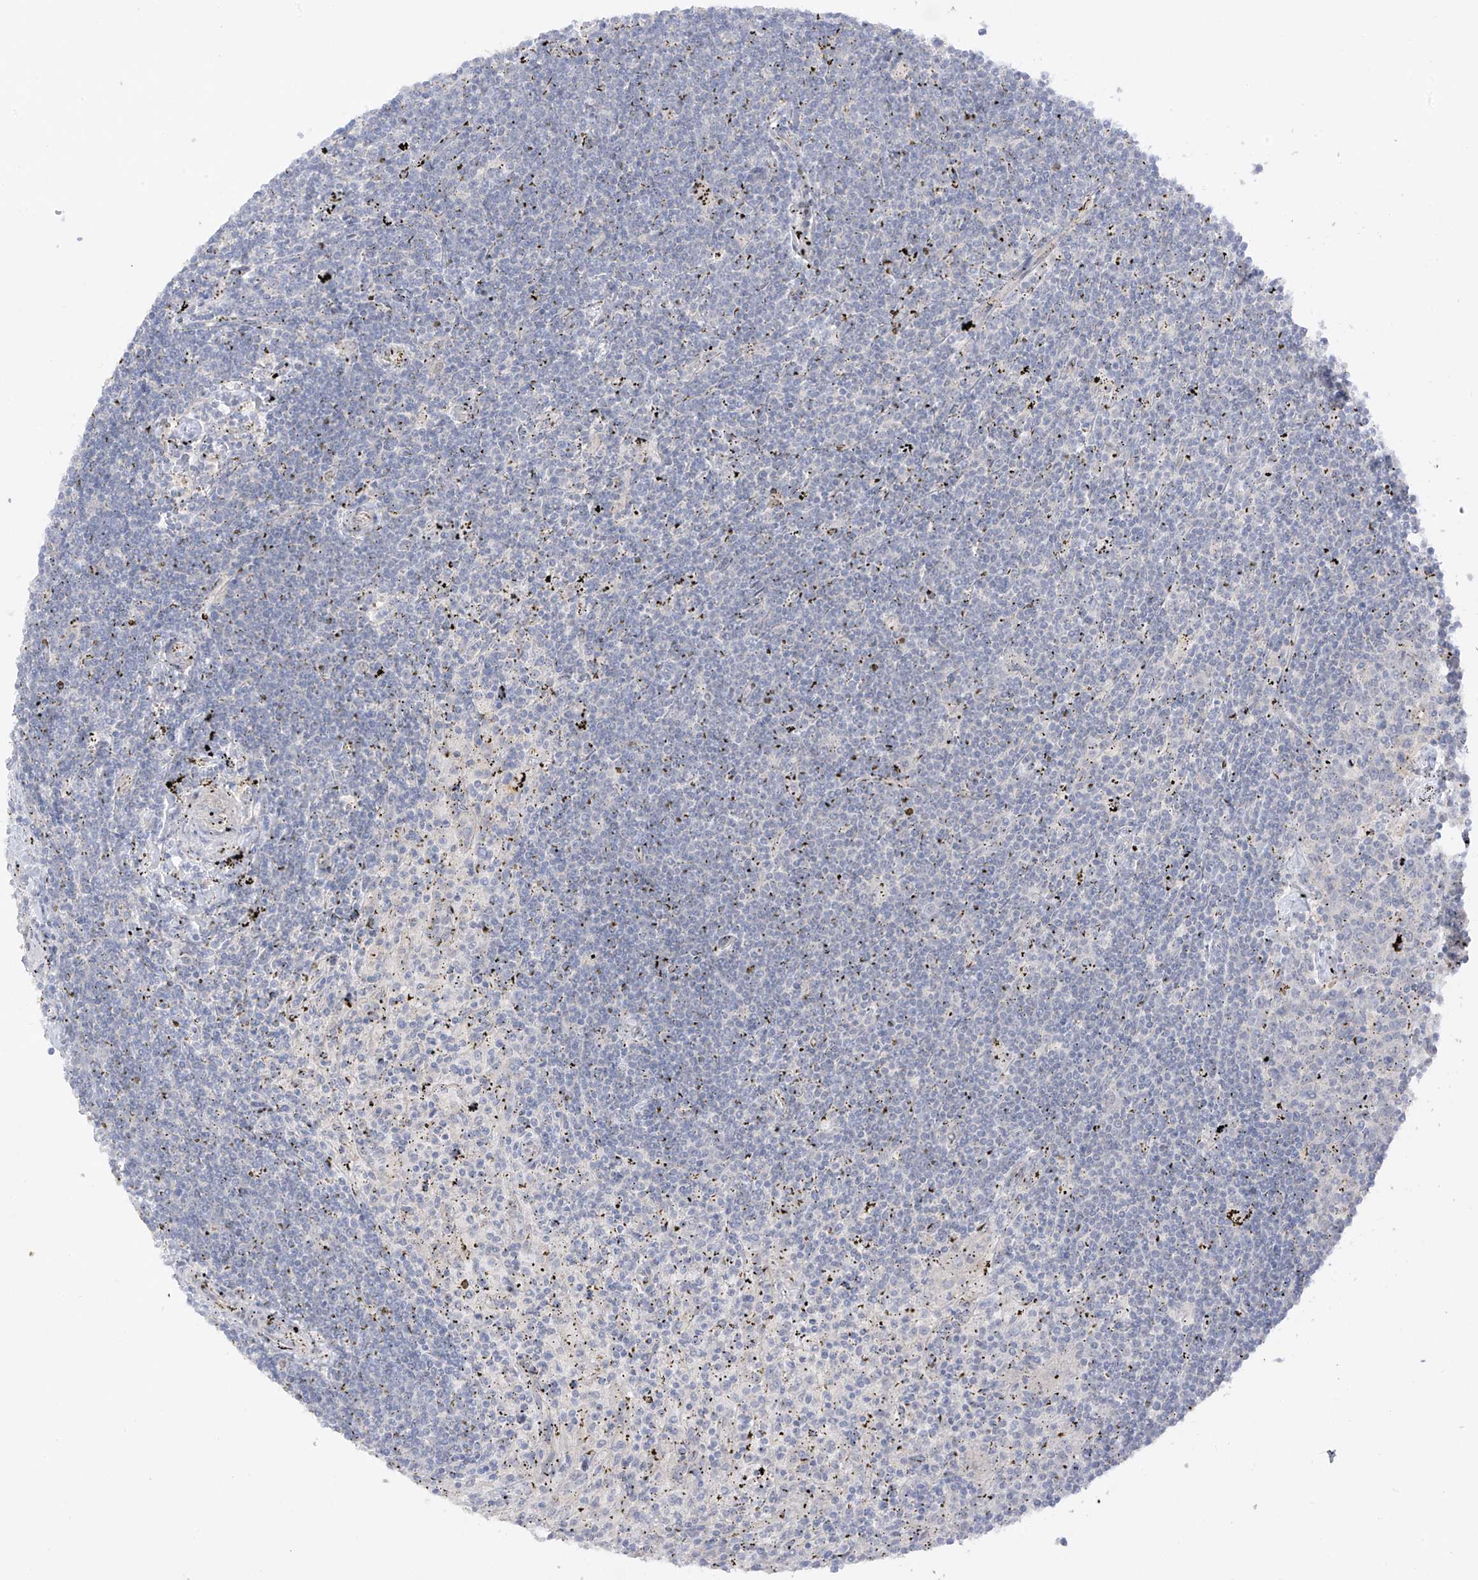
{"staining": {"intensity": "negative", "quantity": "none", "location": "none"}, "tissue": "lymphoma", "cell_type": "Tumor cells", "image_type": "cancer", "snomed": [{"axis": "morphology", "description": "Malignant lymphoma, non-Hodgkin's type, Low grade"}, {"axis": "topography", "description": "Spleen"}], "caption": "This is an IHC histopathology image of lymphoma. There is no positivity in tumor cells.", "gene": "EIPR1", "patient": {"sex": "male", "age": 76}}